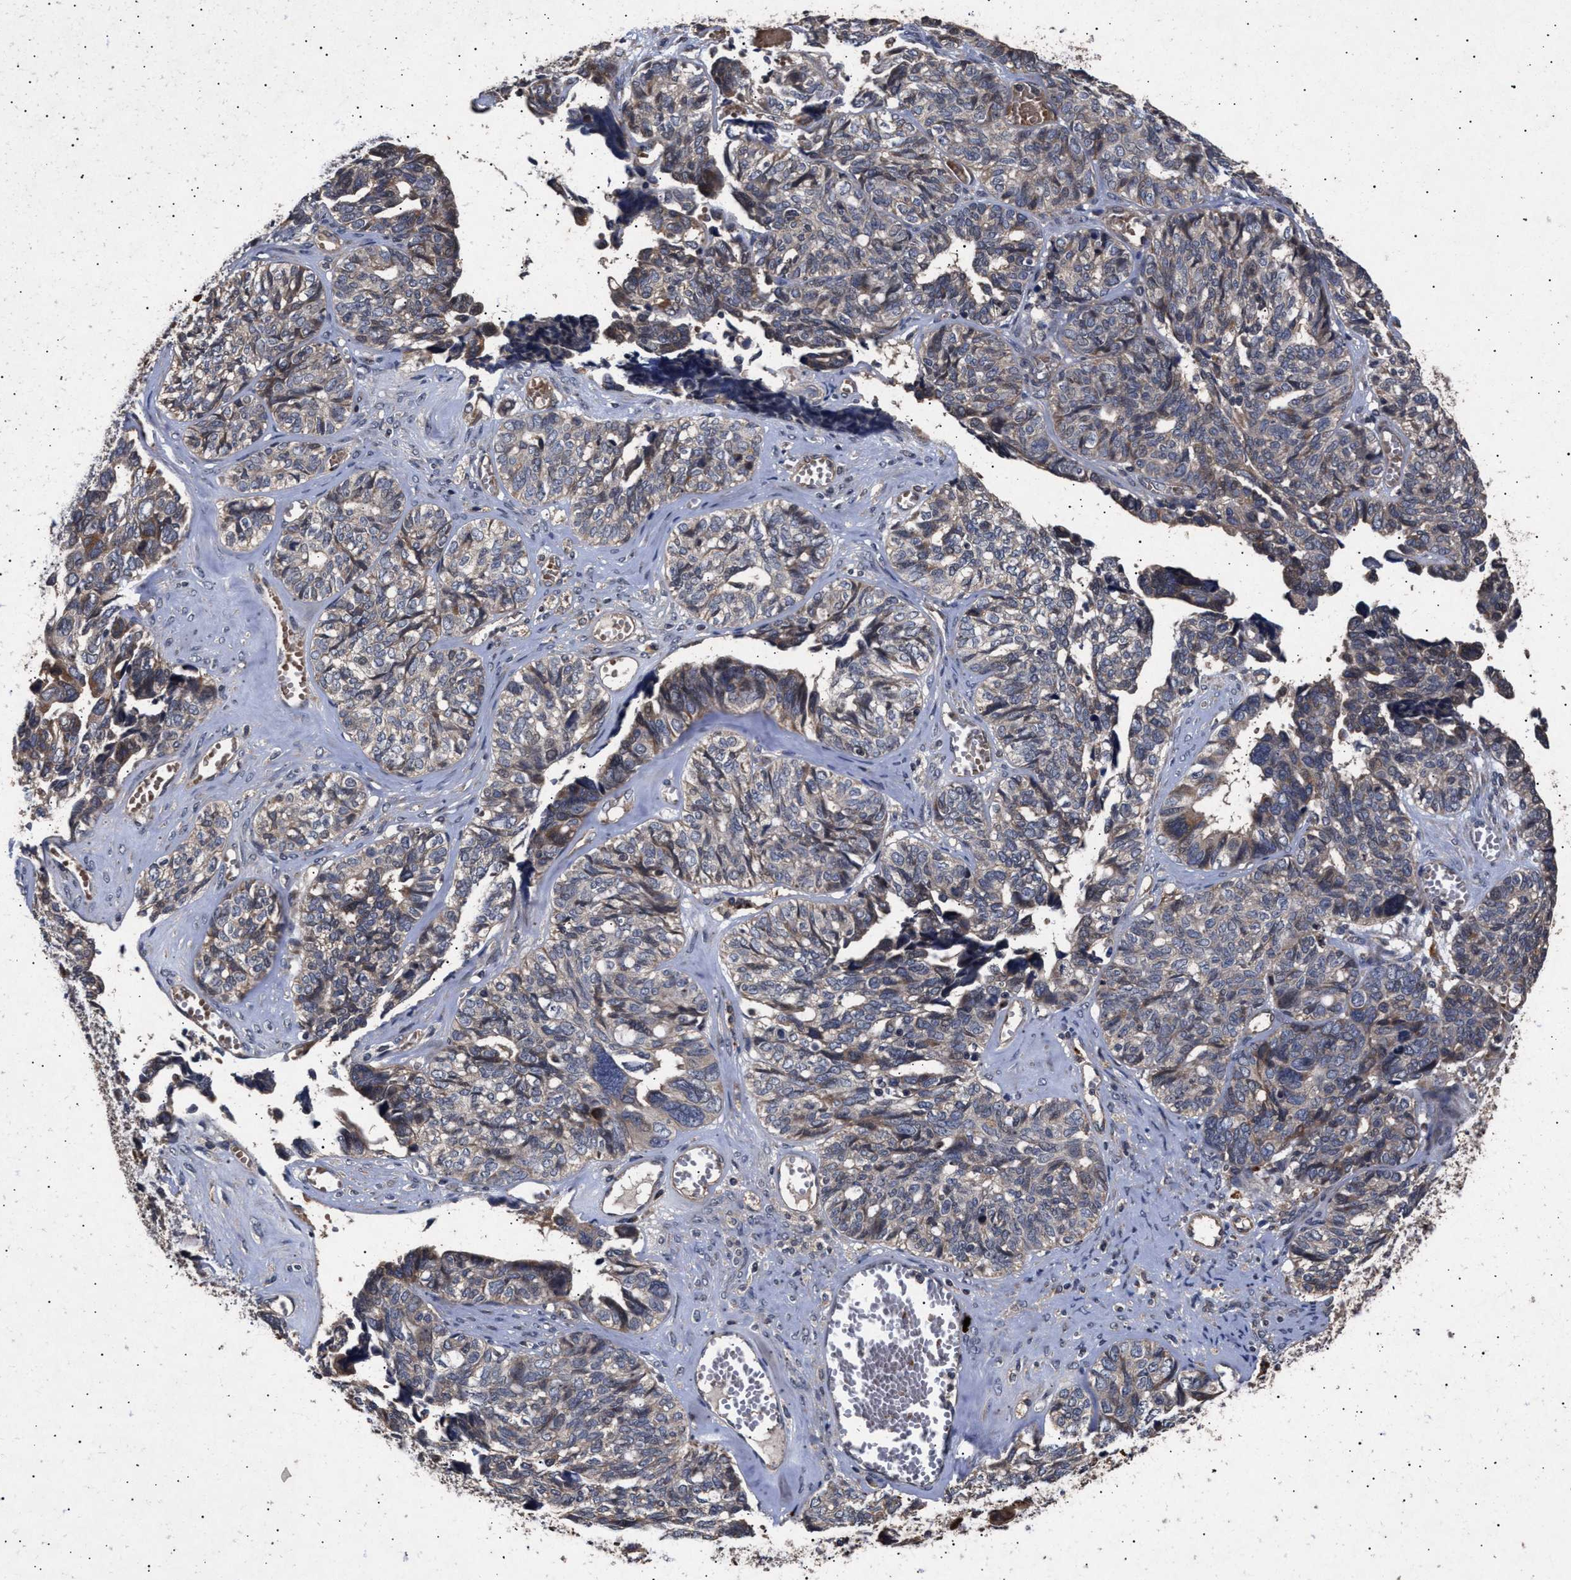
{"staining": {"intensity": "weak", "quantity": "25%-75%", "location": "cytoplasmic/membranous"}, "tissue": "ovarian cancer", "cell_type": "Tumor cells", "image_type": "cancer", "snomed": [{"axis": "morphology", "description": "Cystadenocarcinoma, serous, NOS"}, {"axis": "topography", "description": "Ovary"}], "caption": "The immunohistochemical stain labels weak cytoplasmic/membranous positivity in tumor cells of serous cystadenocarcinoma (ovarian) tissue.", "gene": "ITGB5", "patient": {"sex": "female", "age": 79}}